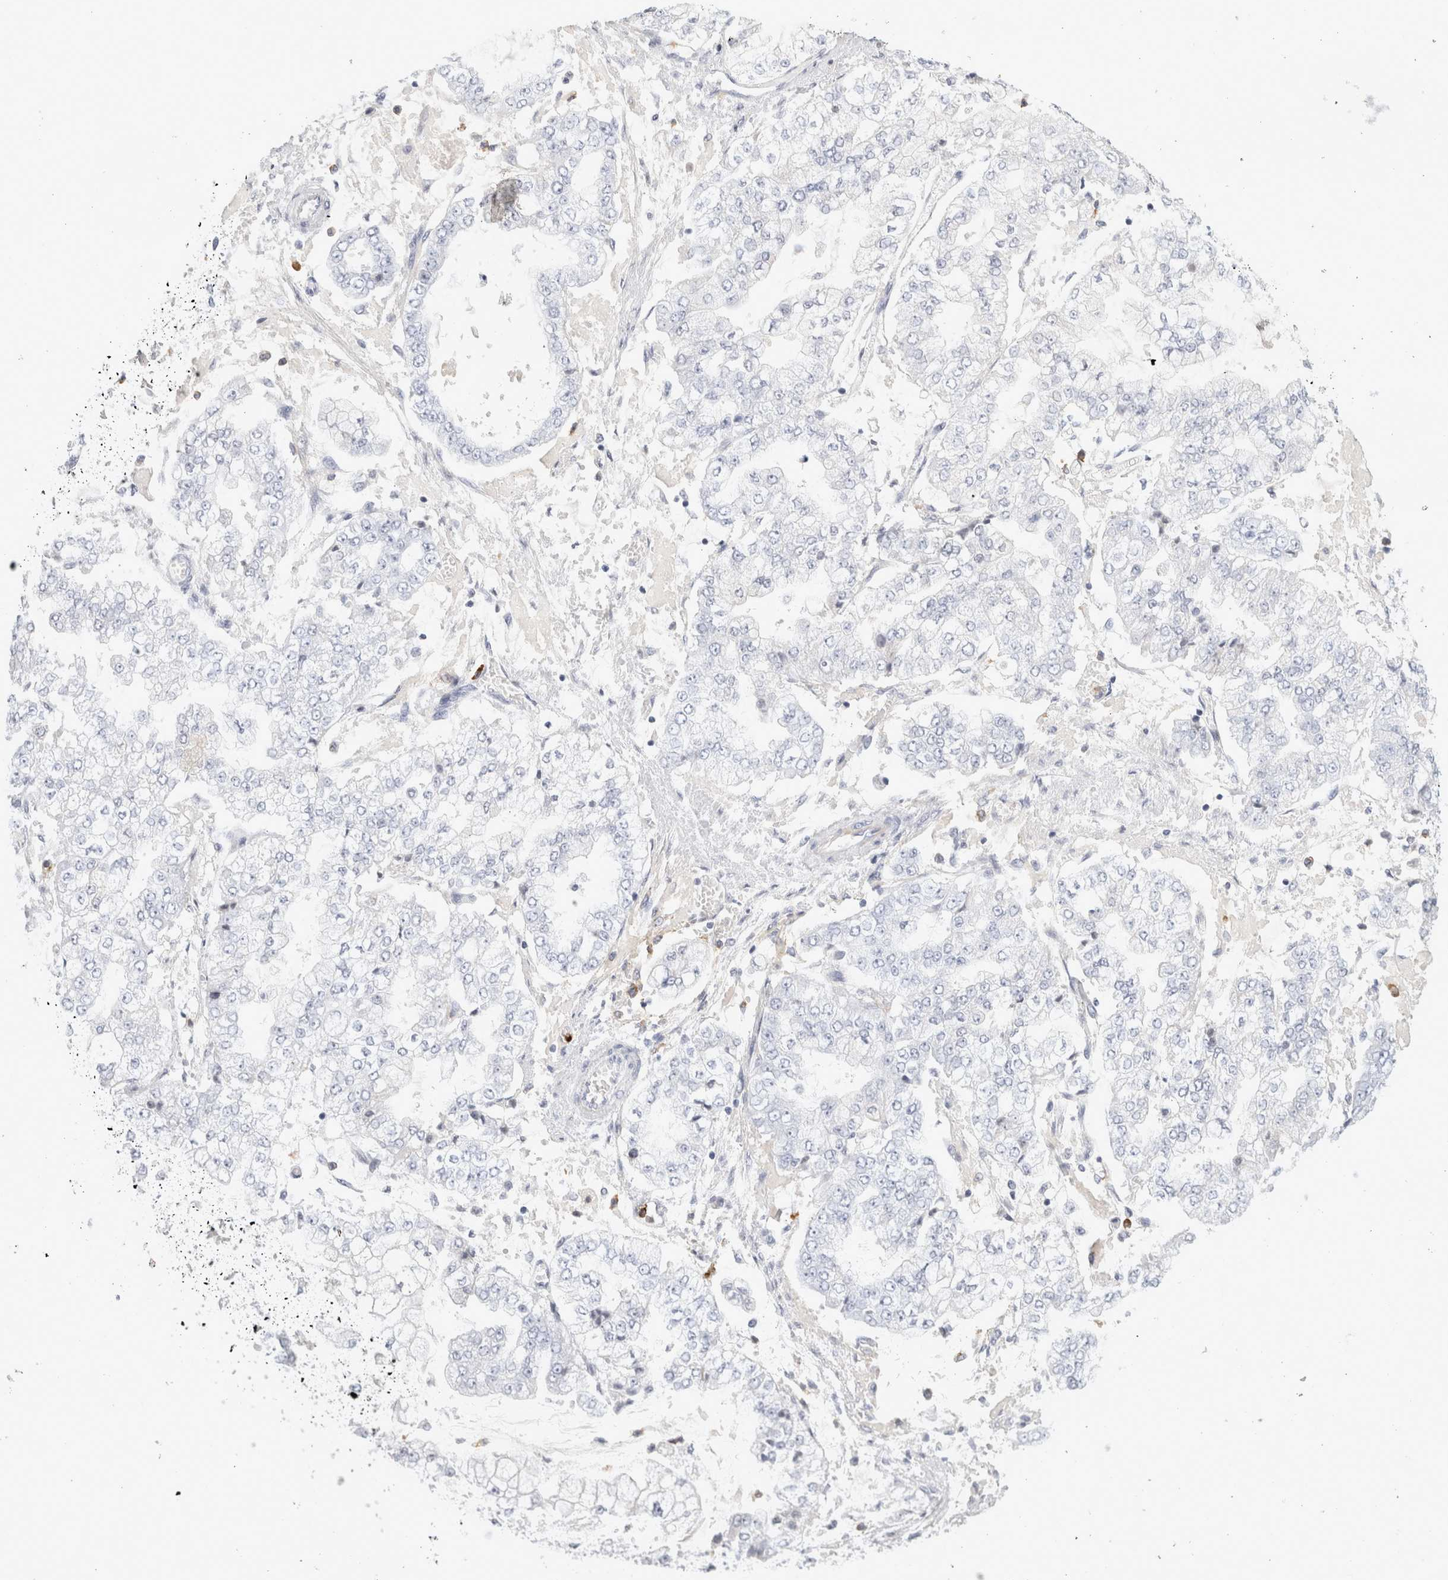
{"staining": {"intensity": "negative", "quantity": "none", "location": "none"}, "tissue": "stomach cancer", "cell_type": "Tumor cells", "image_type": "cancer", "snomed": [{"axis": "morphology", "description": "Adenocarcinoma, NOS"}, {"axis": "topography", "description": "Stomach"}], "caption": "High magnification brightfield microscopy of stomach adenocarcinoma stained with DAB (3,3'-diaminobenzidine) (brown) and counterstained with hematoxylin (blue): tumor cells show no significant expression.", "gene": "FGL2", "patient": {"sex": "male", "age": 76}}